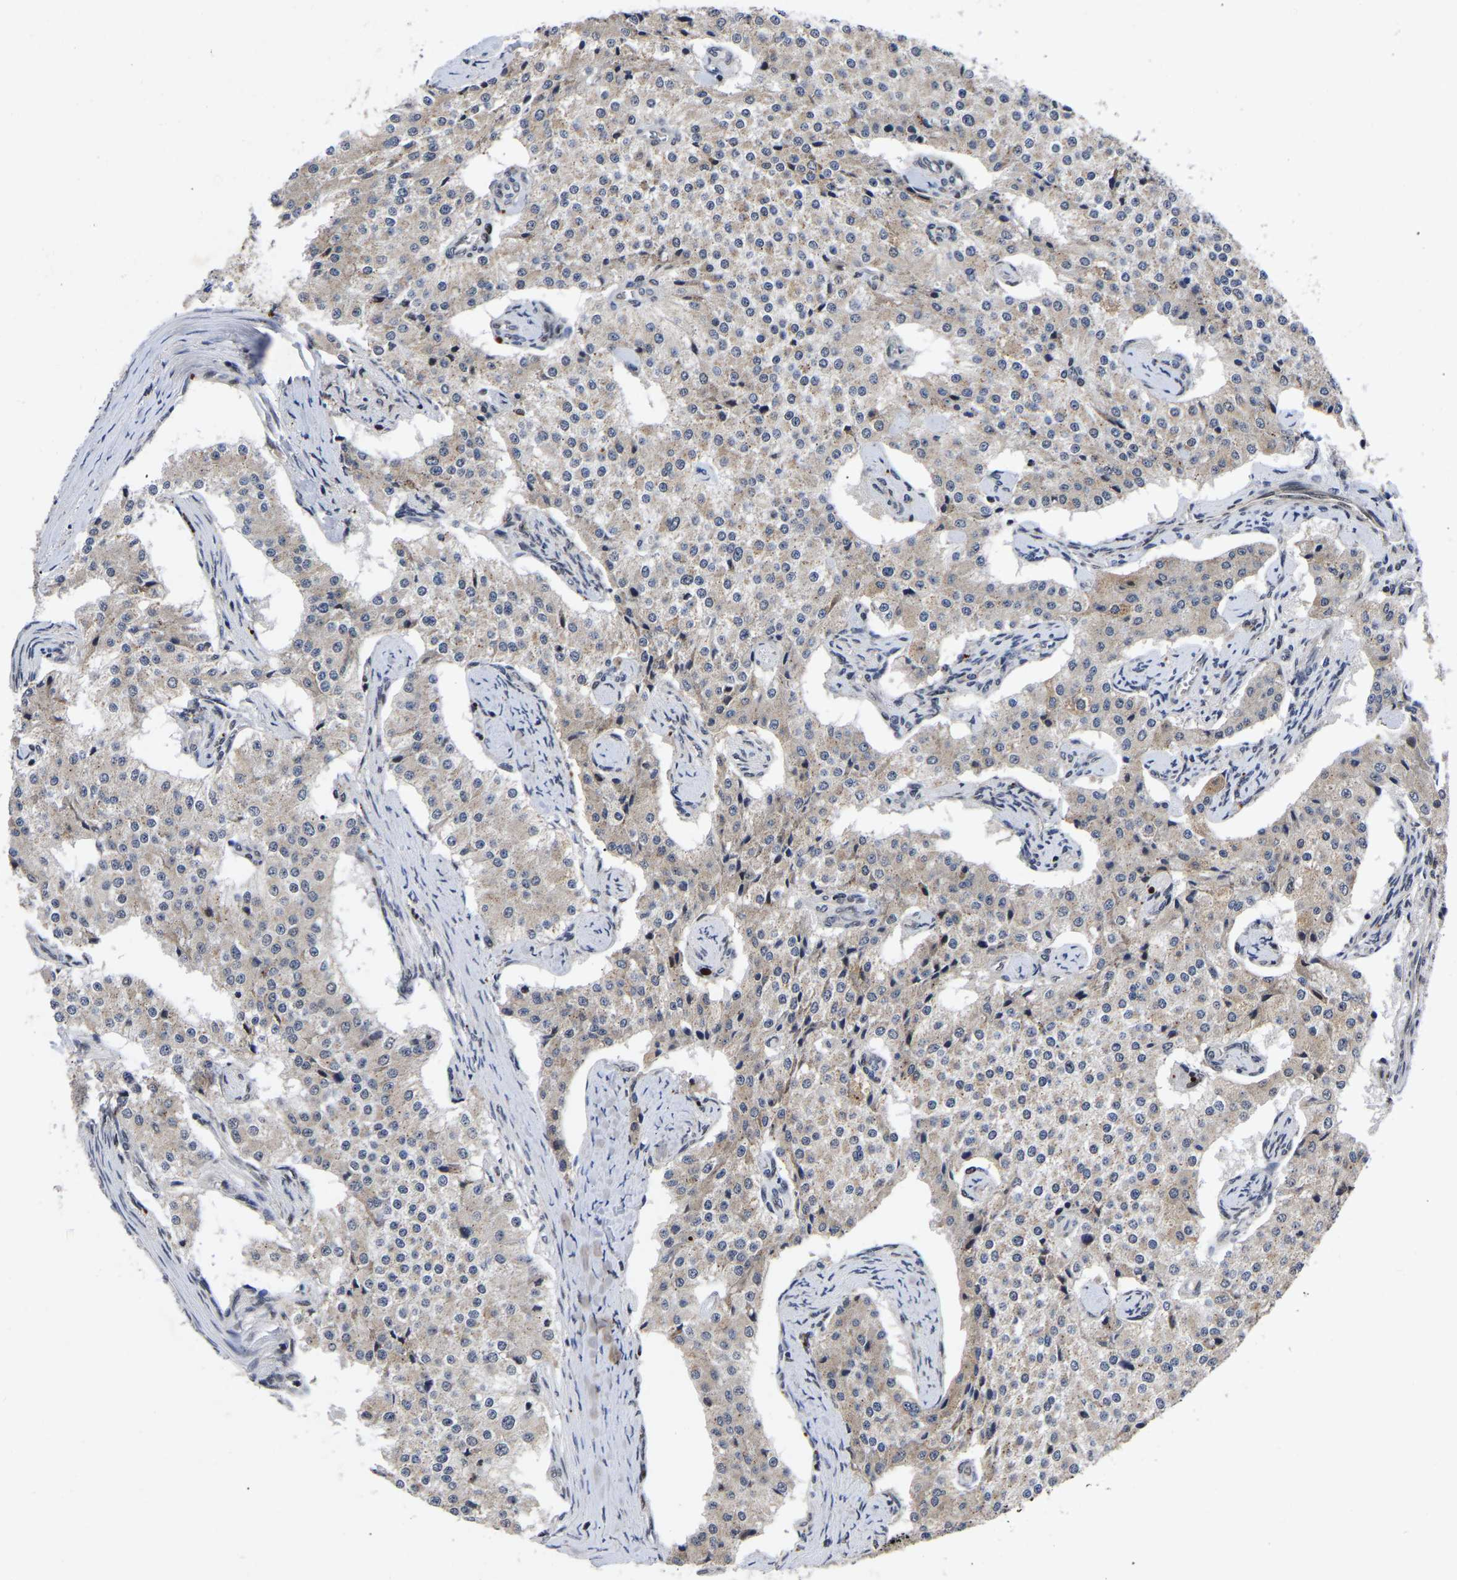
{"staining": {"intensity": "weak", "quantity": ">75%", "location": "cytoplasmic/membranous"}, "tissue": "carcinoid", "cell_type": "Tumor cells", "image_type": "cancer", "snomed": [{"axis": "morphology", "description": "Carcinoid, malignant, NOS"}, {"axis": "topography", "description": "Colon"}], "caption": "This is an image of immunohistochemistry staining of carcinoid, which shows weak expression in the cytoplasmic/membranous of tumor cells.", "gene": "JUNB", "patient": {"sex": "female", "age": 52}}